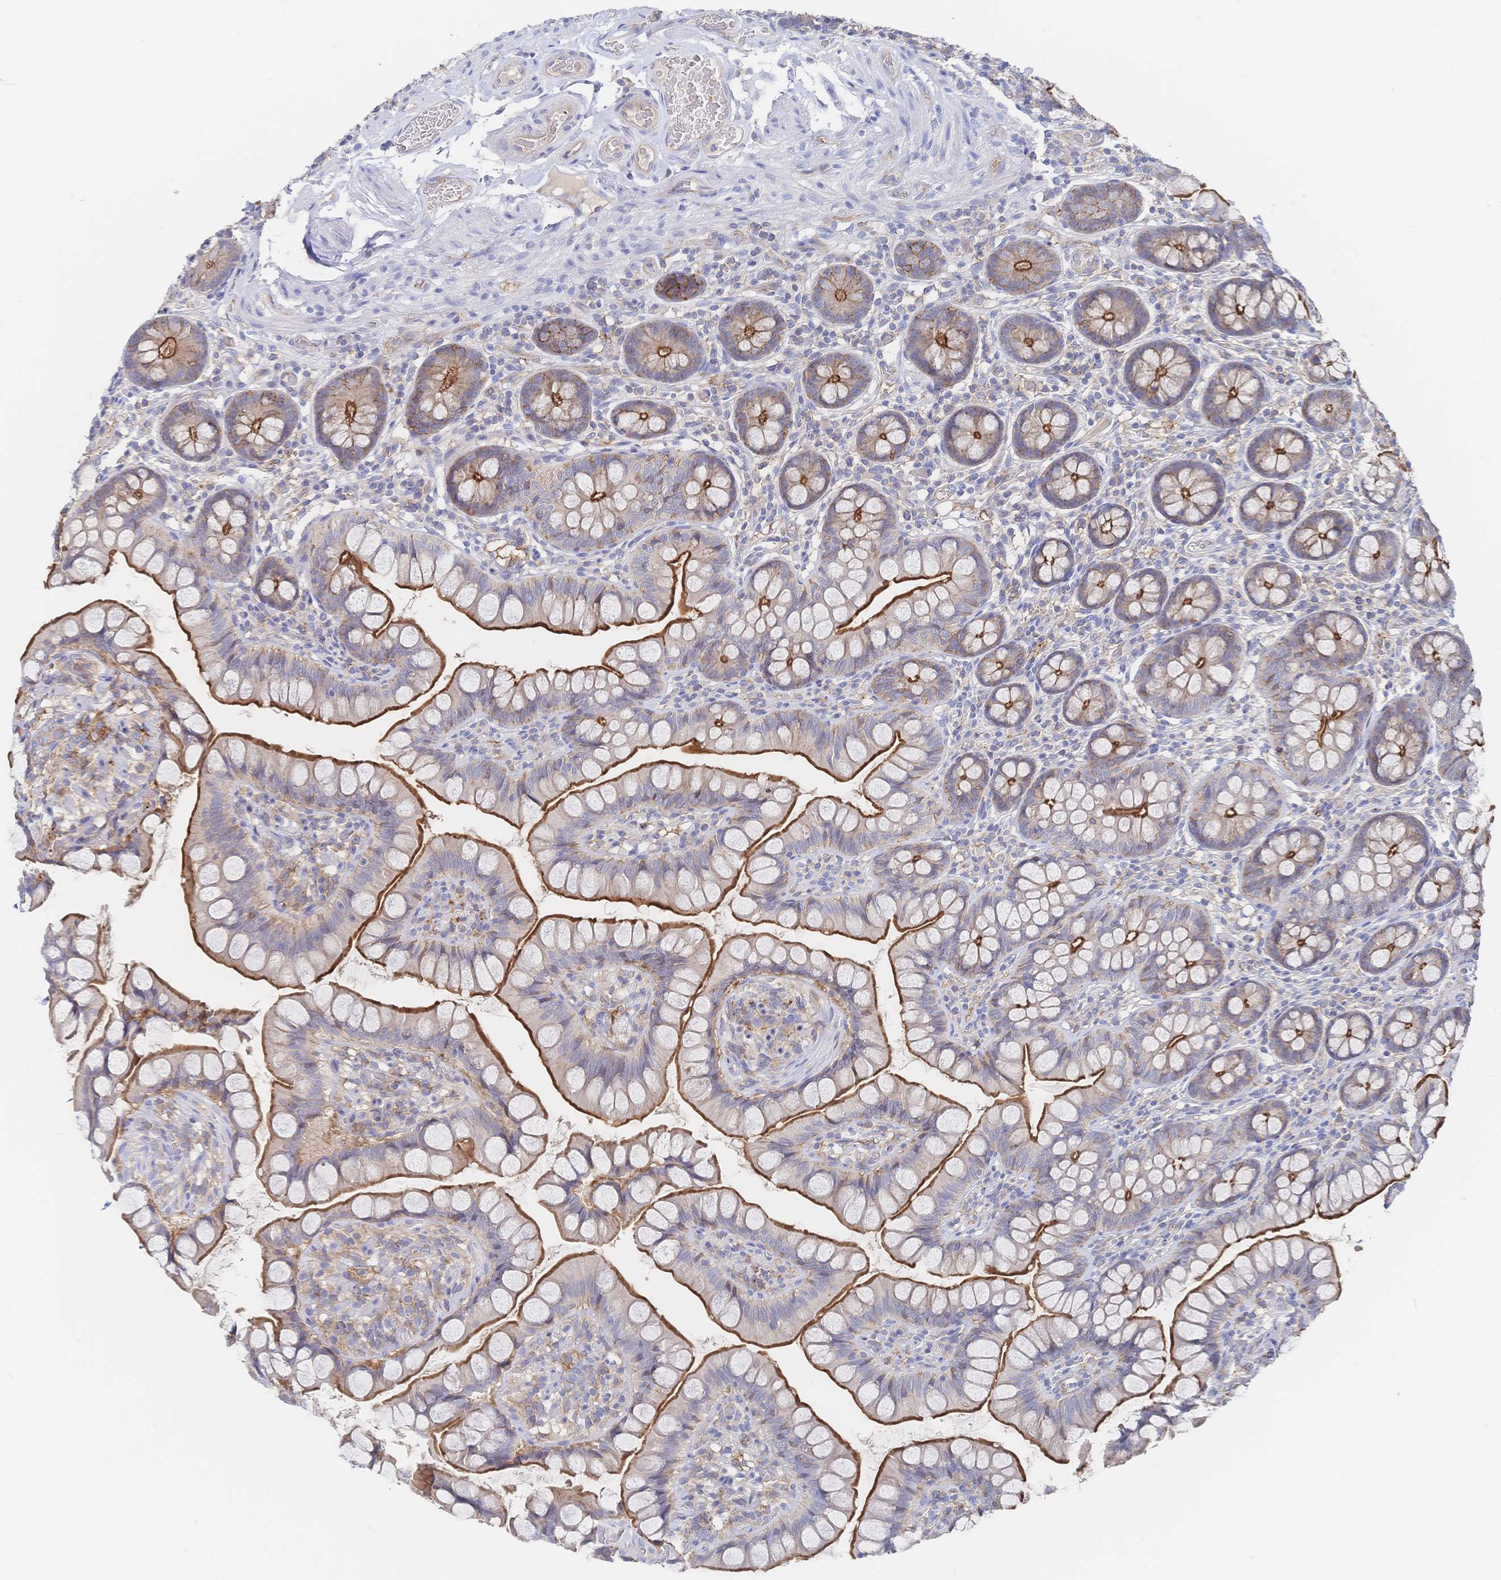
{"staining": {"intensity": "strong", "quantity": ">75%", "location": "cytoplasmic/membranous"}, "tissue": "small intestine", "cell_type": "Glandular cells", "image_type": "normal", "snomed": [{"axis": "morphology", "description": "Normal tissue, NOS"}, {"axis": "topography", "description": "Small intestine"}], "caption": "Immunohistochemical staining of normal small intestine displays >75% levels of strong cytoplasmic/membranous protein staining in about >75% of glandular cells.", "gene": "F11R", "patient": {"sex": "male", "age": 70}}